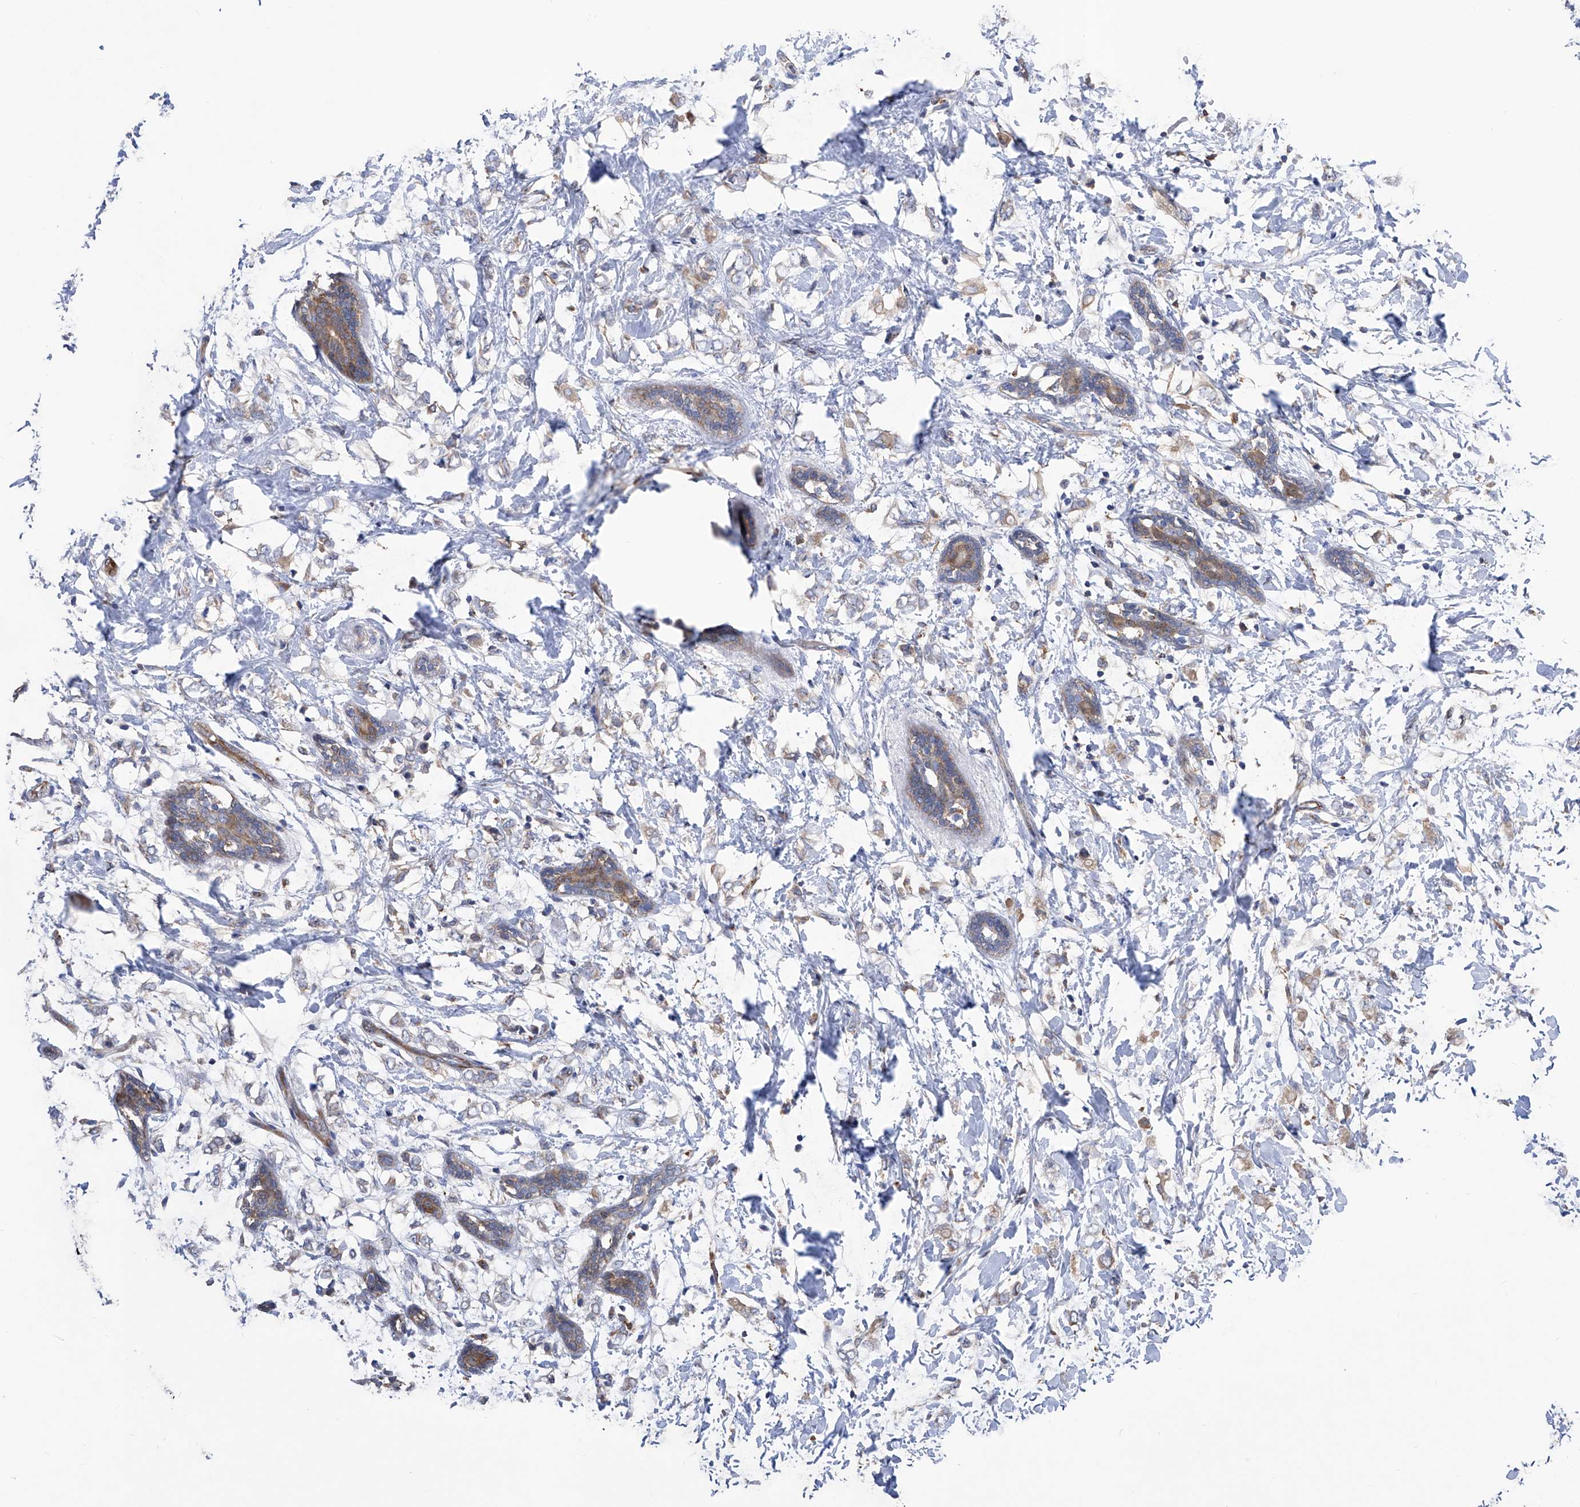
{"staining": {"intensity": "weak", "quantity": "25%-75%", "location": "cytoplasmic/membranous"}, "tissue": "breast cancer", "cell_type": "Tumor cells", "image_type": "cancer", "snomed": [{"axis": "morphology", "description": "Normal tissue, NOS"}, {"axis": "morphology", "description": "Lobular carcinoma"}, {"axis": "topography", "description": "Breast"}], "caption": "Breast lobular carcinoma stained with a brown dye shows weak cytoplasmic/membranous positive expression in about 25%-75% of tumor cells.", "gene": "SPATA20", "patient": {"sex": "female", "age": 47}}